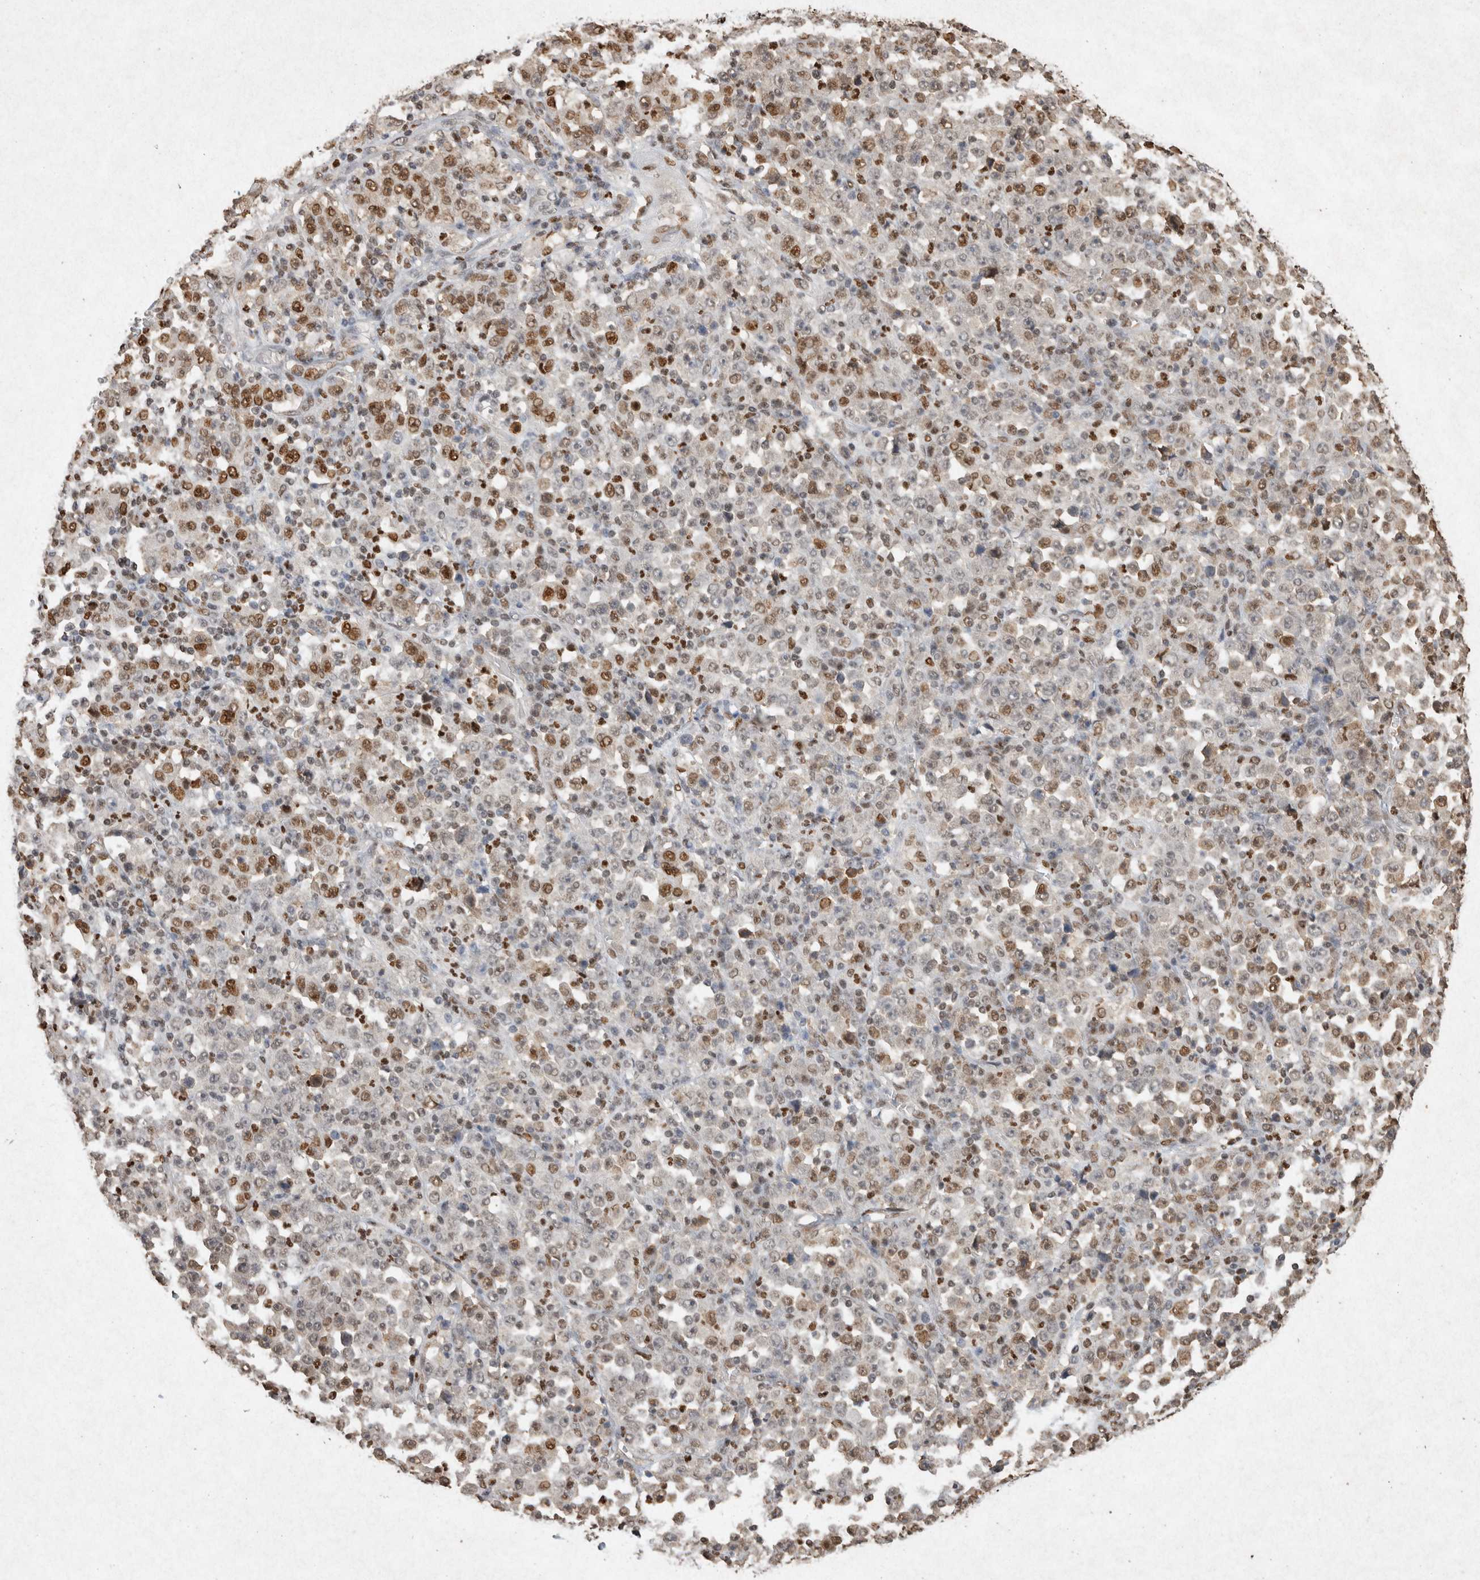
{"staining": {"intensity": "moderate", "quantity": "25%-75%", "location": "nuclear"}, "tissue": "stomach cancer", "cell_type": "Tumor cells", "image_type": "cancer", "snomed": [{"axis": "morphology", "description": "Normal tissue, NOS"}, {"axis": "morphology", "description": "Adenocarcinoma, NOS"}, {"axis": "topography", "description": "Stomach, upper"}, {"axis": "topography", "description": "Stomach"}], "caption": "A brown stain labels moderate nuclear positivity of a protein in human adenocarcinoma (stomach) tumor cells.", "gene": "HDGF", "patient": {"sex": "male", "age": 59}}